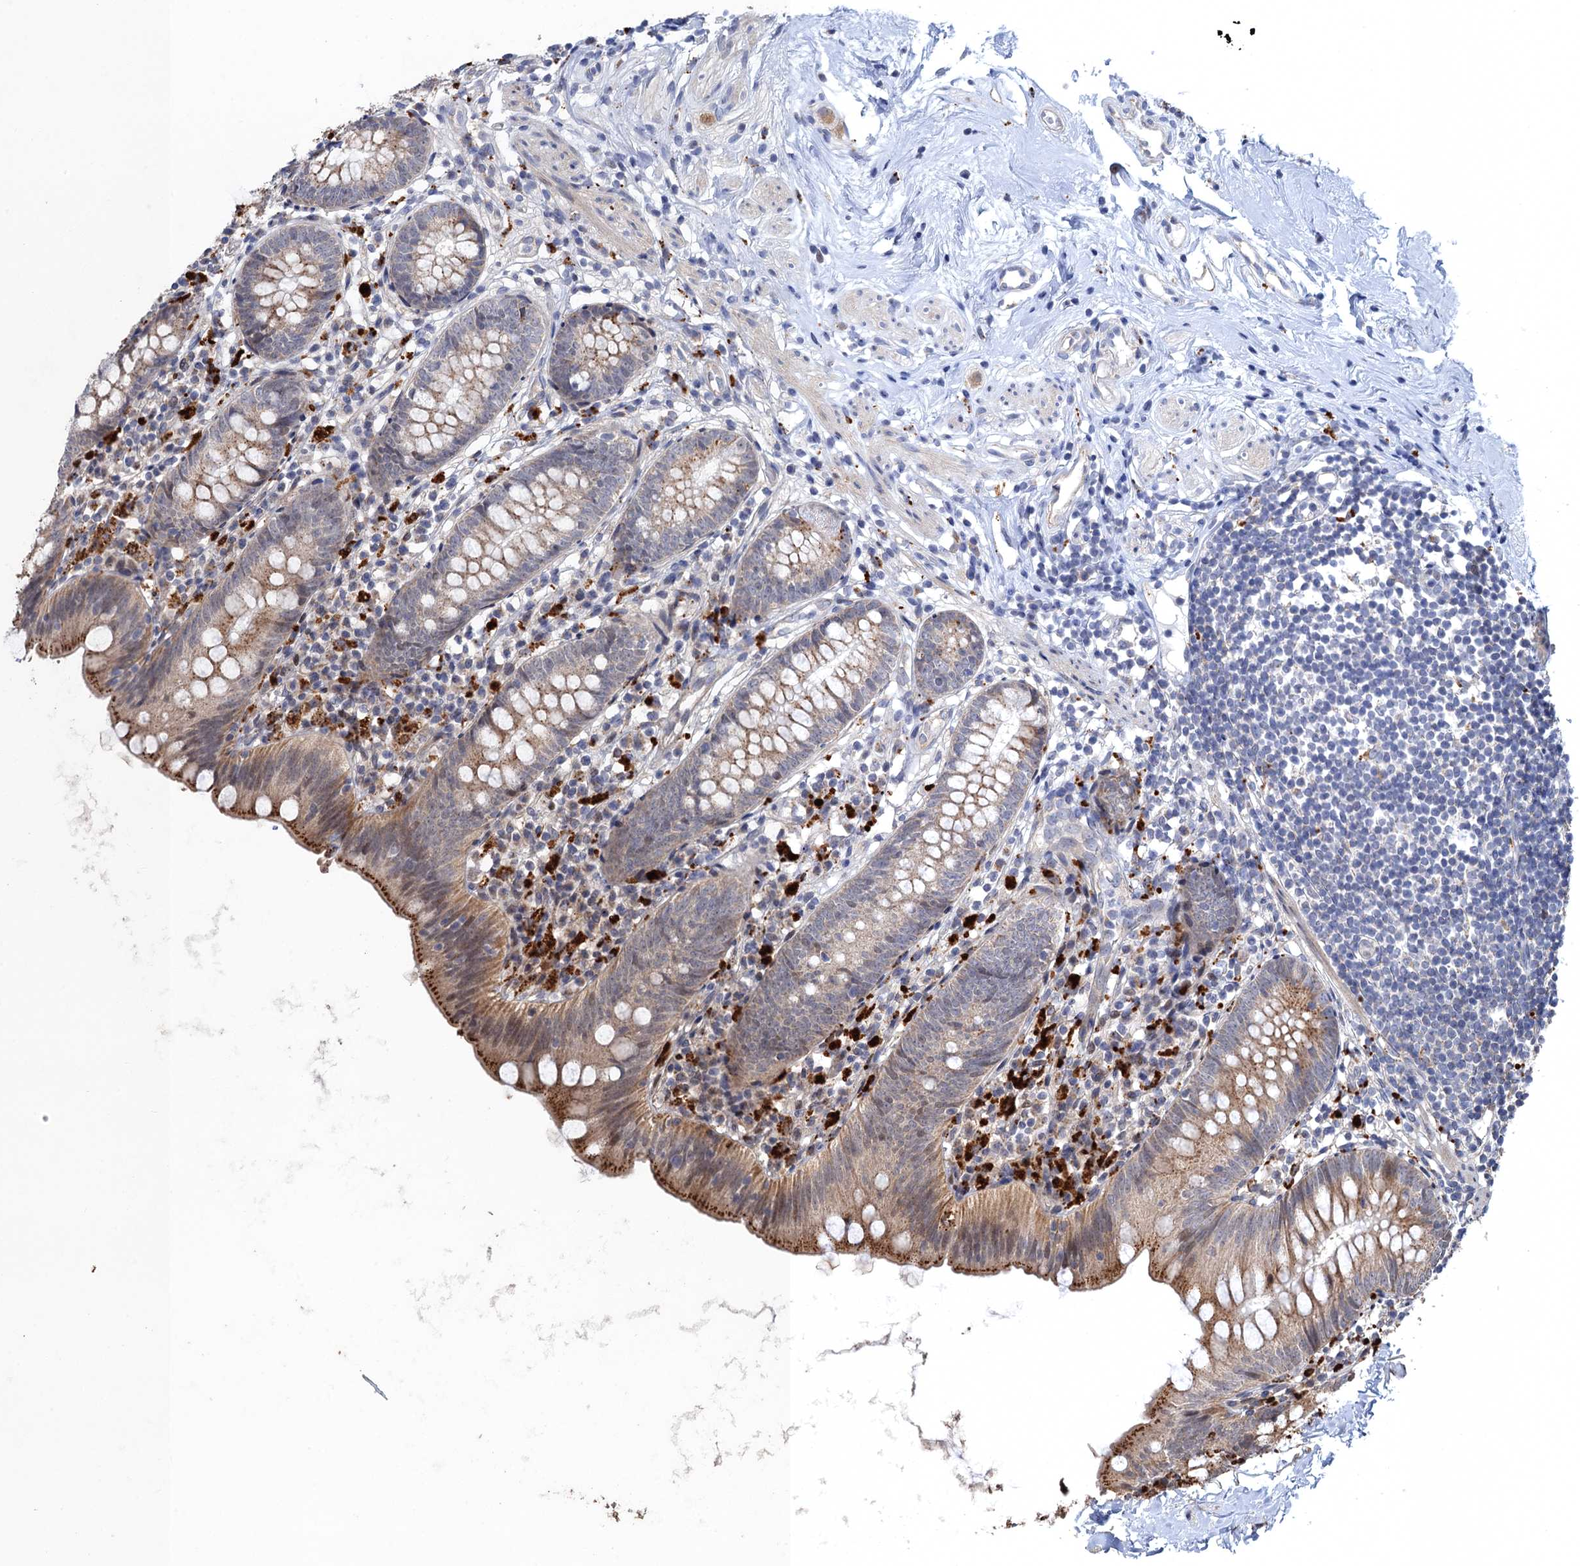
{"staining": {"intensity": "moderate", "quantity": ">75%", "location": "cytoplasmic/membranous"}, "tissue": "appendix", "cell_type": "Glandular cells", "image_type": "normal", "snomed": [{"axis": "morphology", "description": "Normal tissue, NOS"}, {"axis": "topography", "description": "Appendix"}], "caption": "IHC (DAB) staining of benign appendix reveals moderate cytoplasmic/membranous protein staining in about >75% of glandular cells.", "gene": "BMERB1", "patient": {"sex": "female", "age": 62}}